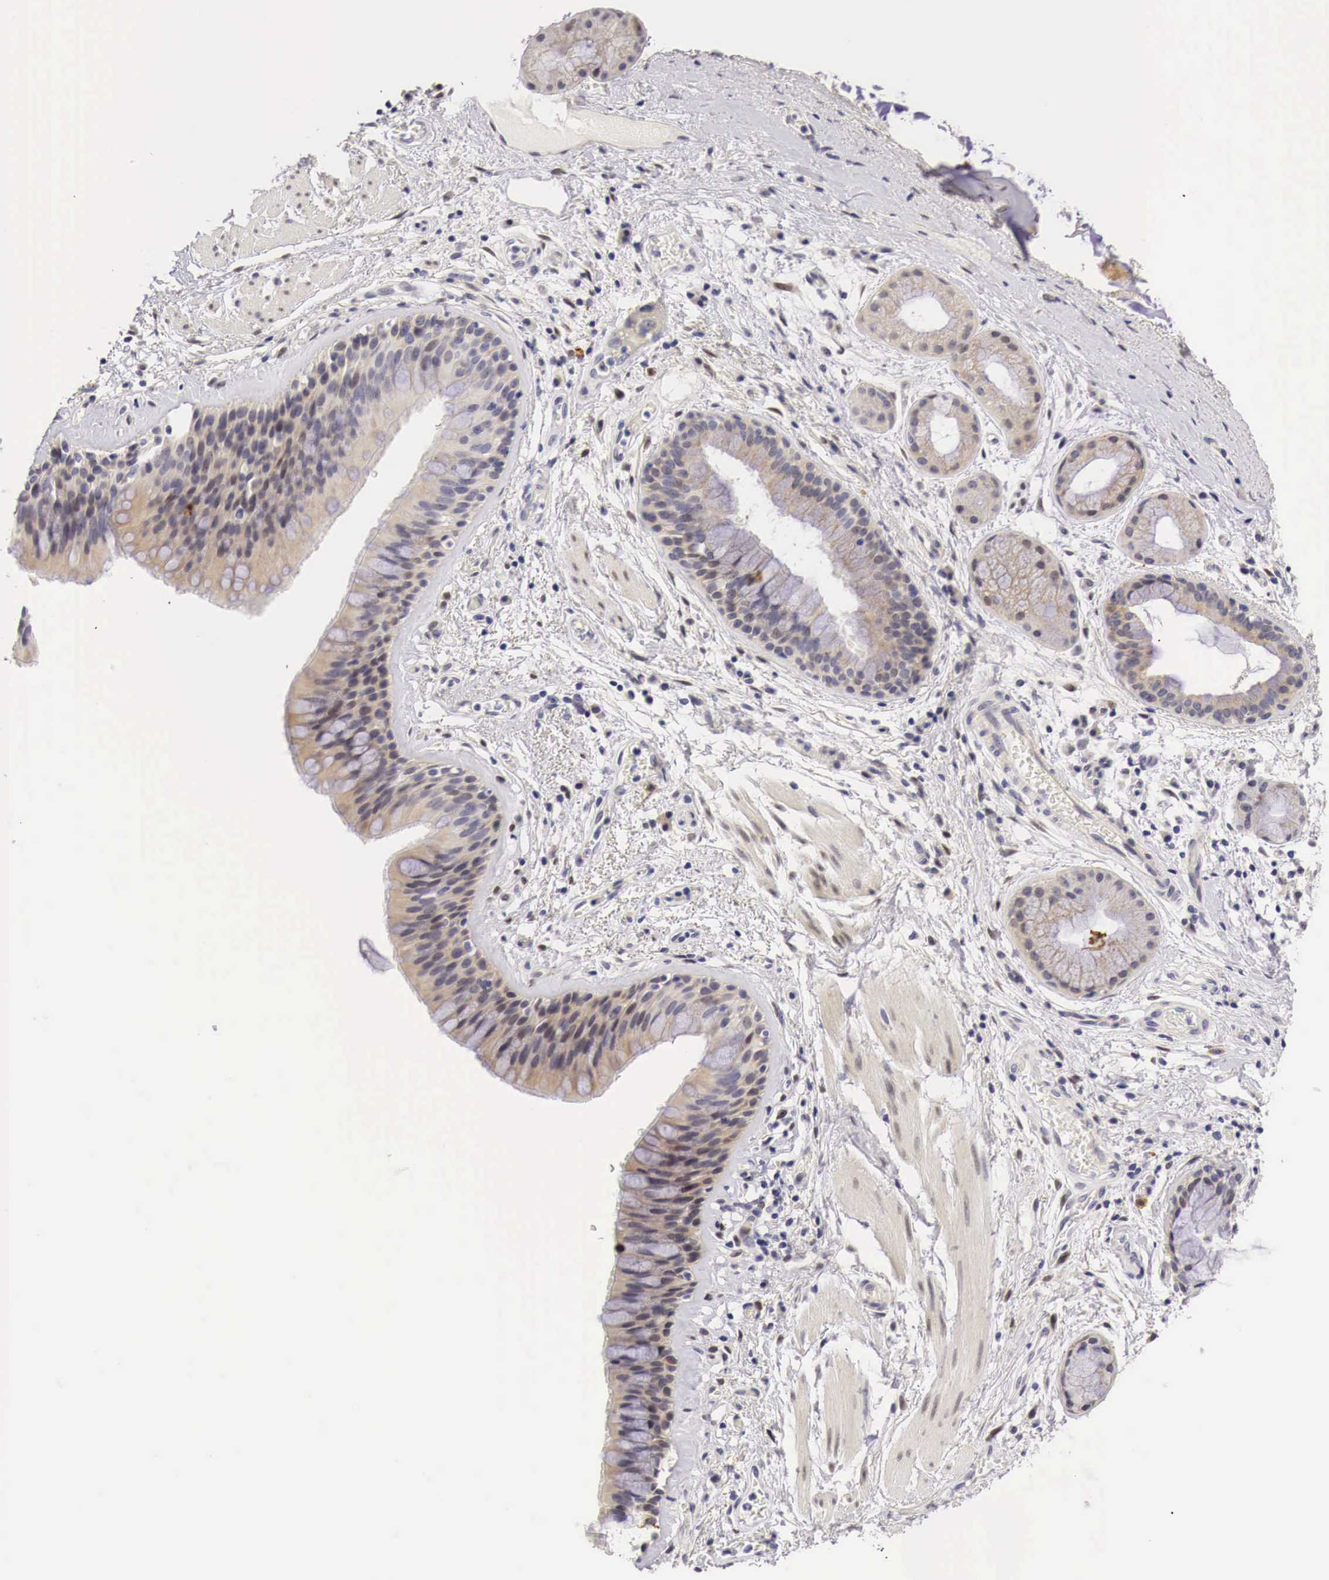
{"staining": {"intensity": "weak", "quantity": ">75%", "location": "cytoplasmic/membranous"}, "tissue": "bronchus", "cell_type": "Respiratory epithelial cells", "image_type": "normal", "snomed": [{"axis": "morphology", "description": "Normal tissue, NOS"}, {"axis": "topography", "description": "Bronchus"}, {"axis": "topography", "description": "Lung"}], "caption": "IHC micrograph of normal human bronchus stained for a protein (brown), which shows low levels of weak cytoplasmic/membranous staining in approximately >75% of respiratory epithelial cells.", "gene": "CASP3", "patient": {"sex": "female", "age": 57}}